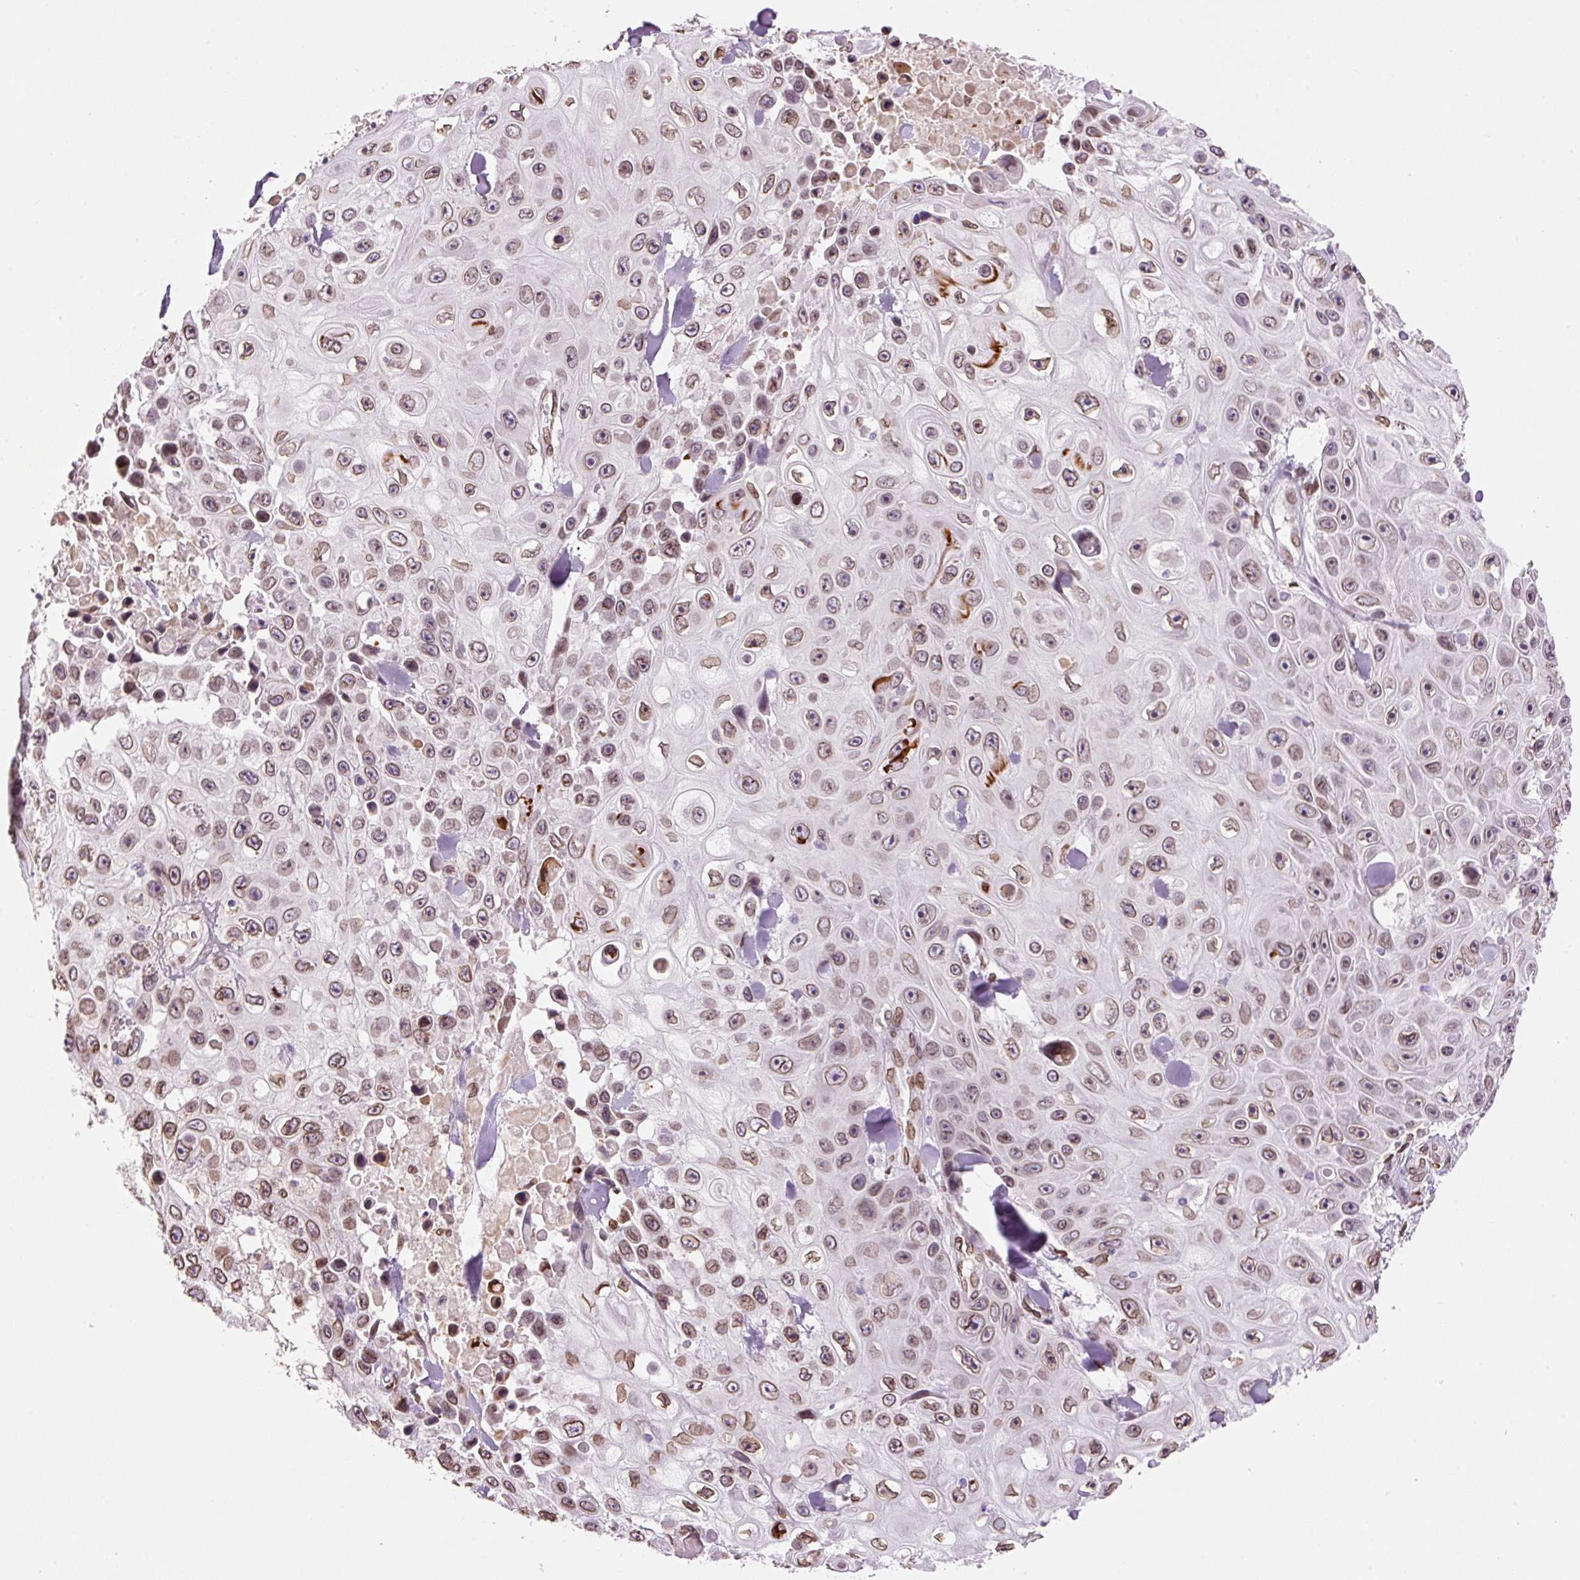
{"staining": {"intensity": "moderate", "quantity": ">75%", "location": "cytoplasmic/membranous,nuclear"}, "tissue": "skin cancer", "cell_type": "Tumor cells", "image_type": "cancer", "snomed": [{"axis": "morphology", "description": "Squamous cell carcinoma, NOS"}, {"axis": "topography", "description": "Skin"}], "caption": "A photomicrograph of human squamous cell carcinoma (skin) stained for a protein reveals moderate cytoplasmic/membranous and nuclear brown staining in tumor cells. (DAB (3,3'-diaminobenzidine) IHC, brown staining for protein, blue staining for nuclei).", "gene": "ZNF224", "patient": {"sex": "male", "age": 82}}